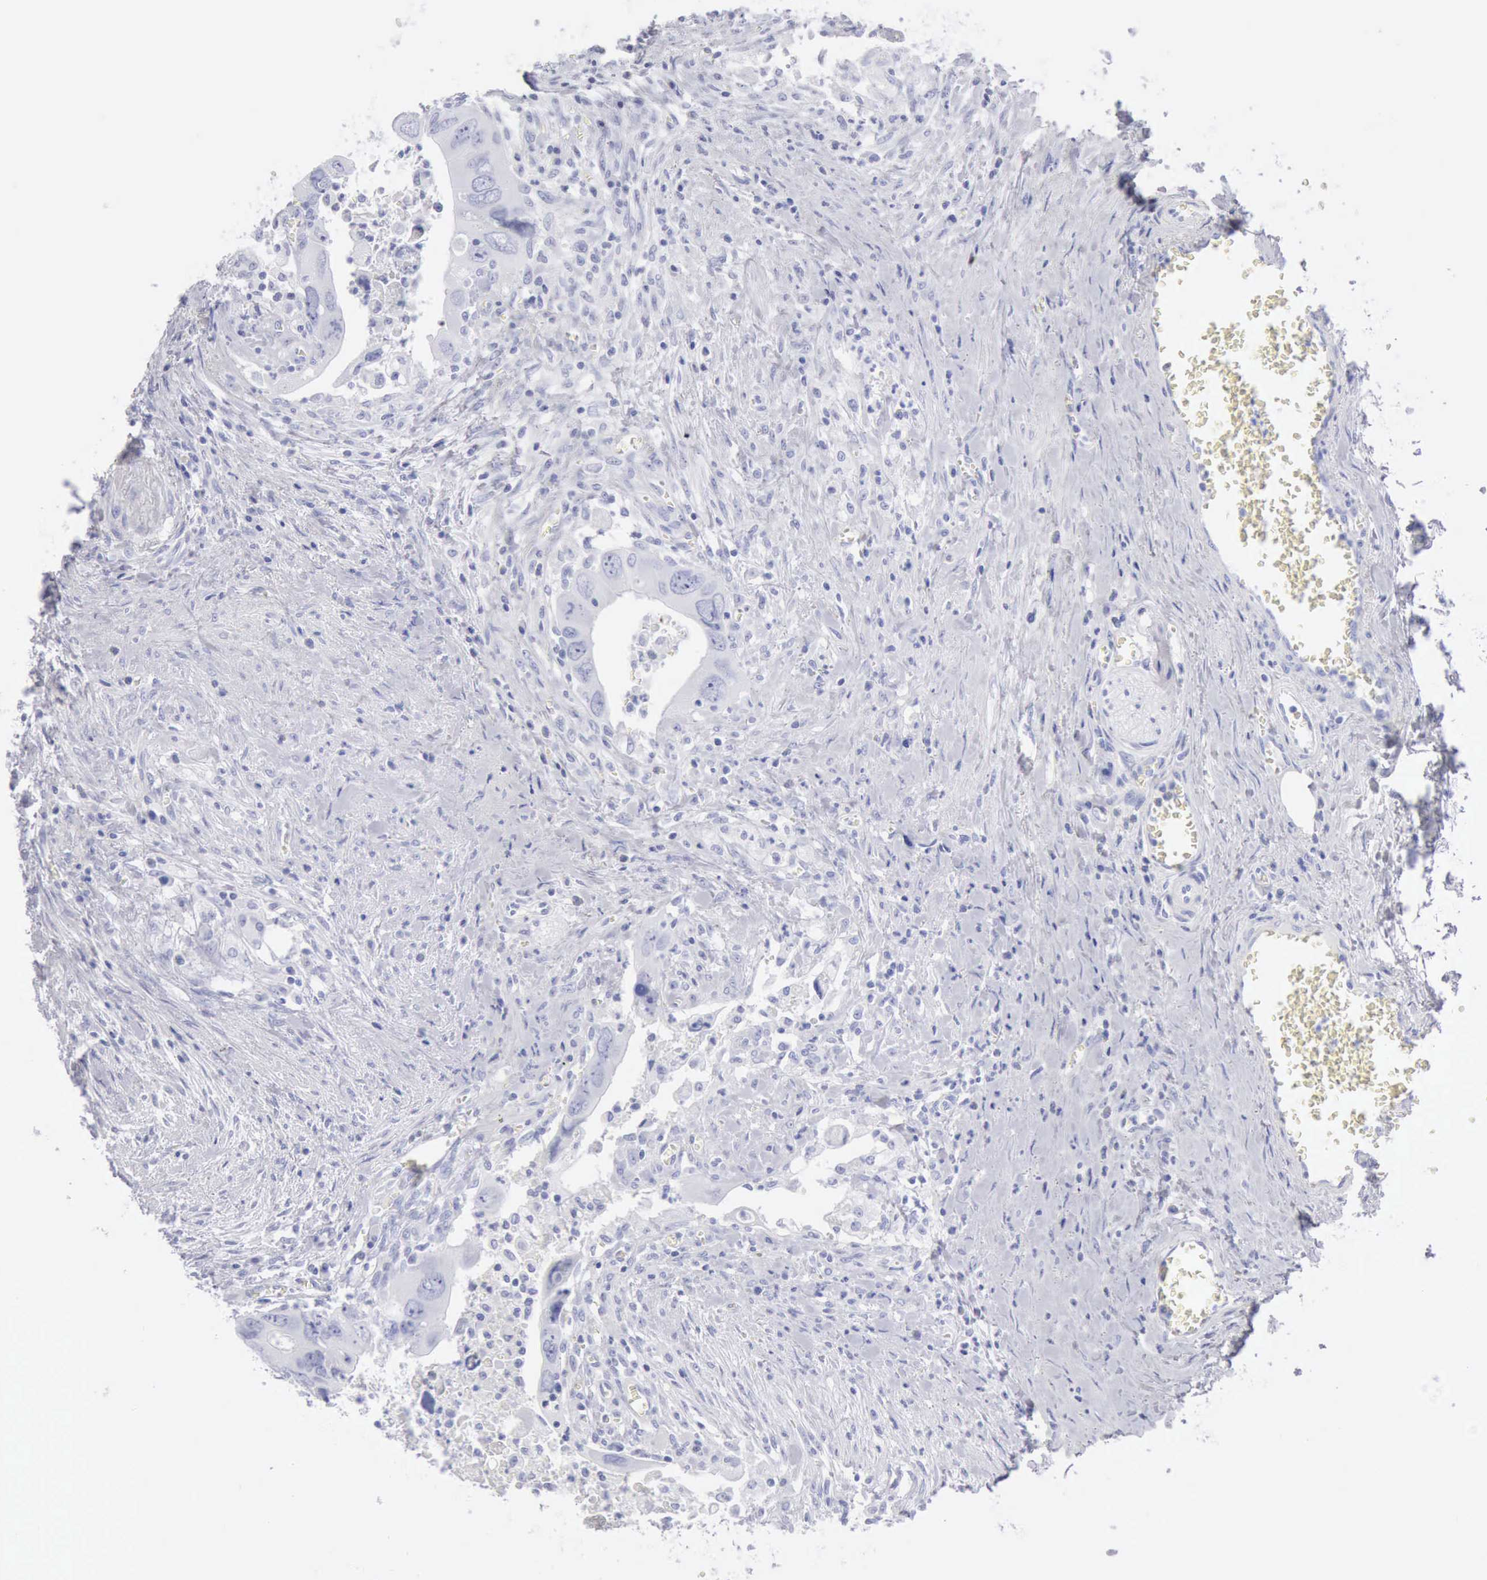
{"staining": {"intensity": "negative", "quantity": "none", "location": "none"}, "tissue": "colorectal cancer", "cell_type": "Tumor cells", "image_type": "cancer", "snomed": [{"axis": "morphology", "description": "Adenocarcinoma, NOS"}, {"axis": "topography", "description": "Rectum"}], "caption": "High power microscopy micrograph of an immunohistochemistry (IHC) histopathology image of adenocarcinoma (colorectal), revealing no significant positivity in tumor cells. (Brightfield microscopy of DAB immunohistochemistry (IHC) at high magnification).", "gene": "KRT5", "patient": {"sex": "male", "age": 70}}